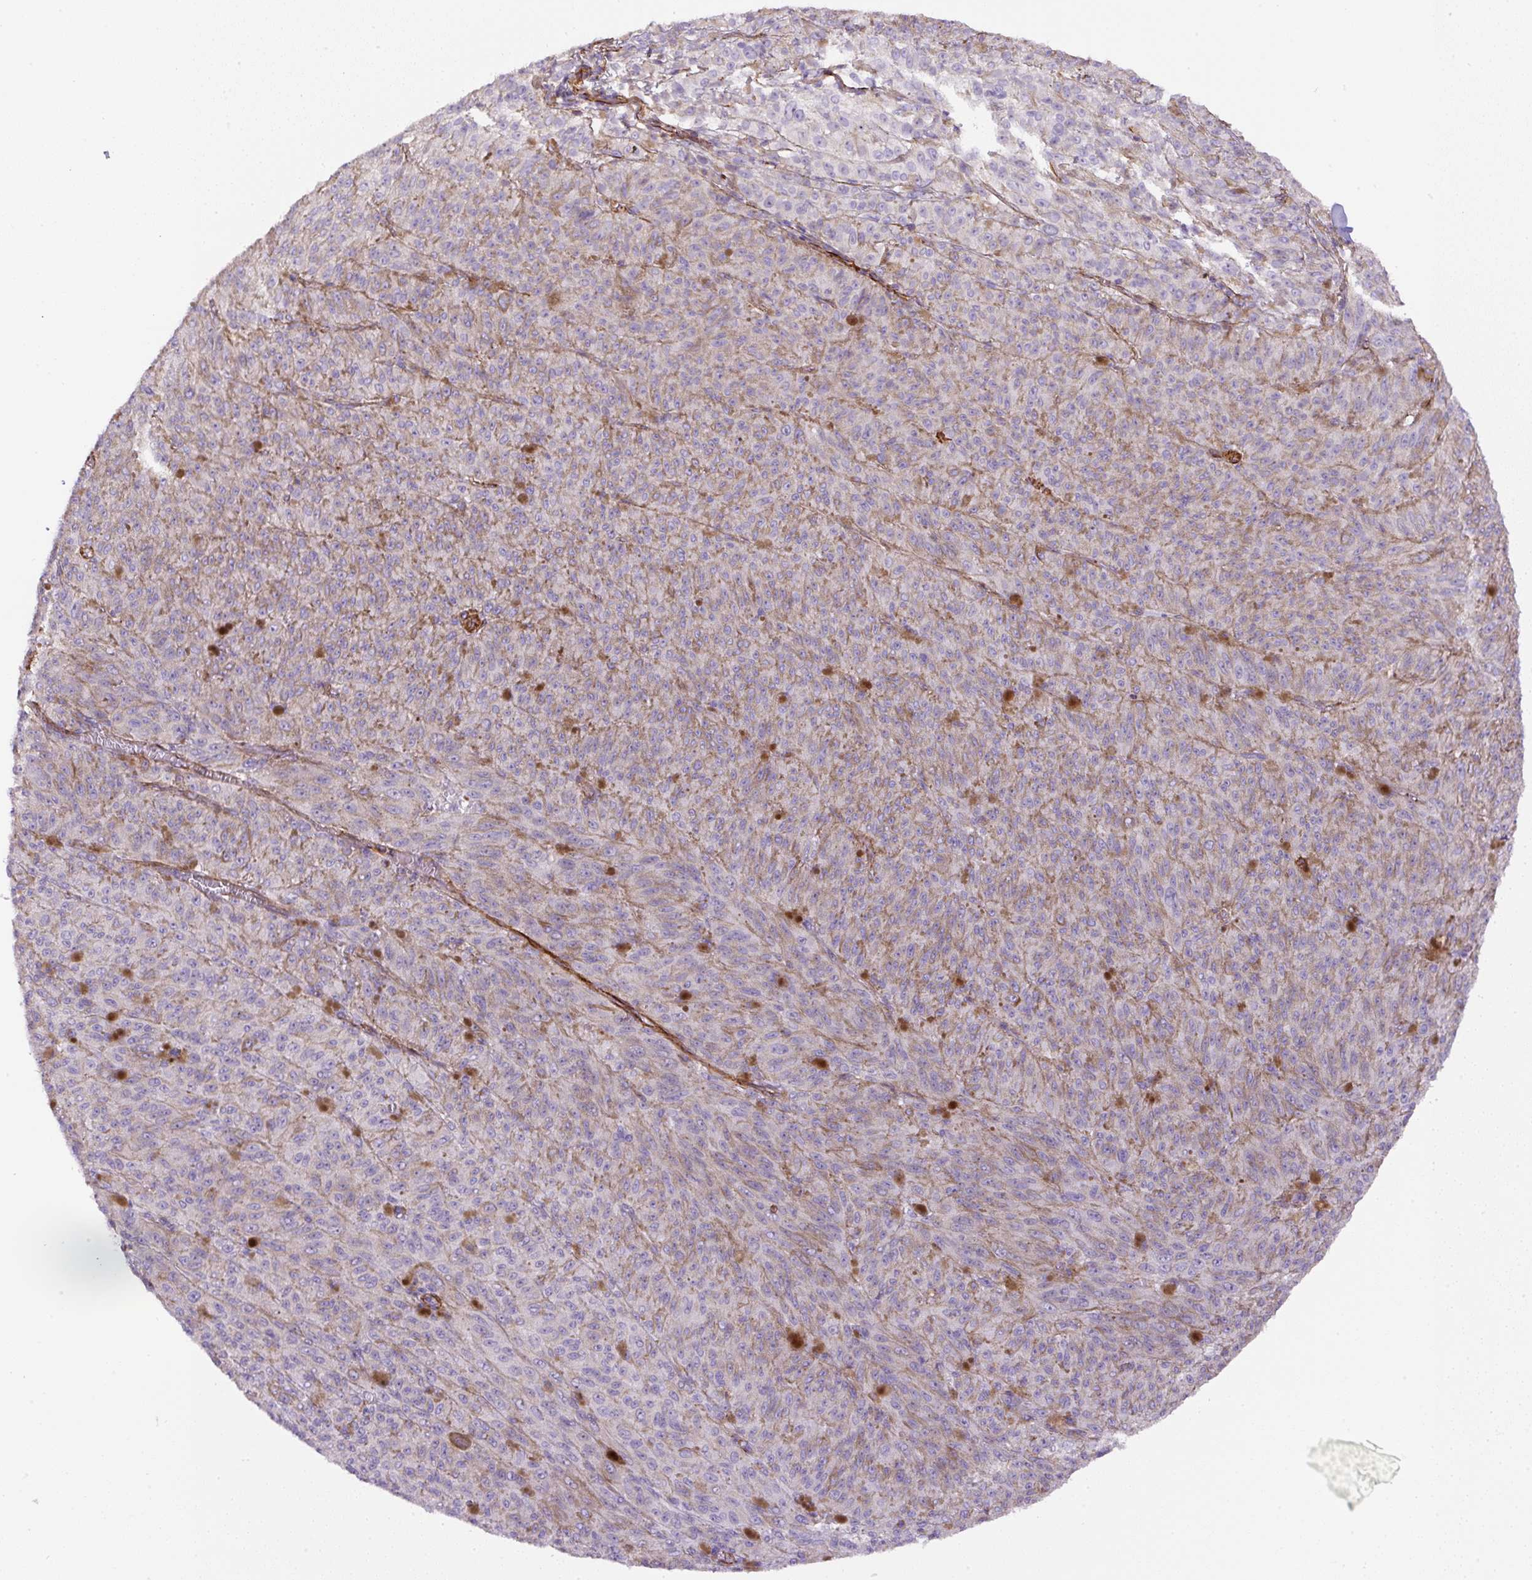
{"staining": {"intensity": "weak", "quantity": "<25%", "location": "cytoplasmic/membranous"}, "tissue": "melanoma", "cell_type": "Tumor cells", "image_type": "cancer", "snomed": [{"axis": "morphology", "description": "Malignant melanoma, NOS"}, {"axis": "topography", "description": "Skin"}], "caption": "High power microscopy micrograph of an immunohistochemistry photomicrograph of malignant melanoma, revealing no significant expression in tumor cells.", "gene": "B3GALT5", "patient": {"sex": "female", "age": 52}}